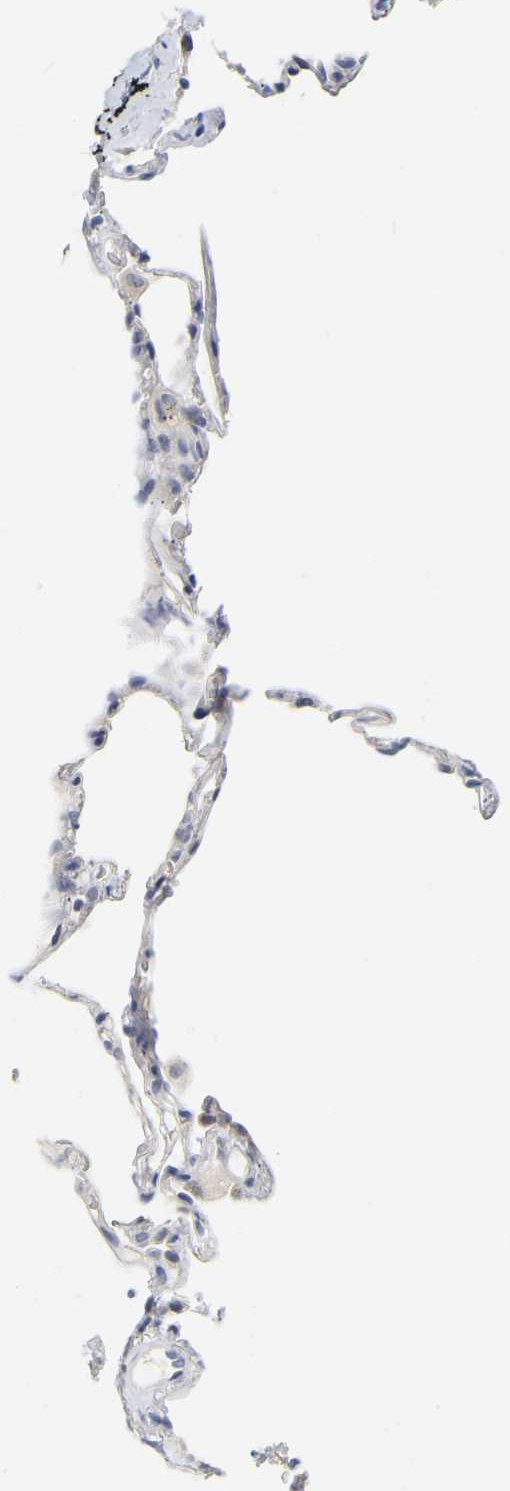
{"staining": {"intensity": "negative", "quantity": "none", "location": "none"}, "tissue": "lung", "cell_type": "Alveolar cells", "image_type": "normal", "snomed": [{"axis": "morphology", "description": "Normal tissue, NOS"}, {"axis": "topography", "description": "Lung"}], "caption": "Alveolar cells show no significant staining in unremarkable lung. The staining was performed using DAB to visualize the protein expression in brown, while the nuclei were stained in blue with hematoxylin (Magnification: 20x).", "gene": "KRT76", "patient": {"sex": "male", "age": 59}}